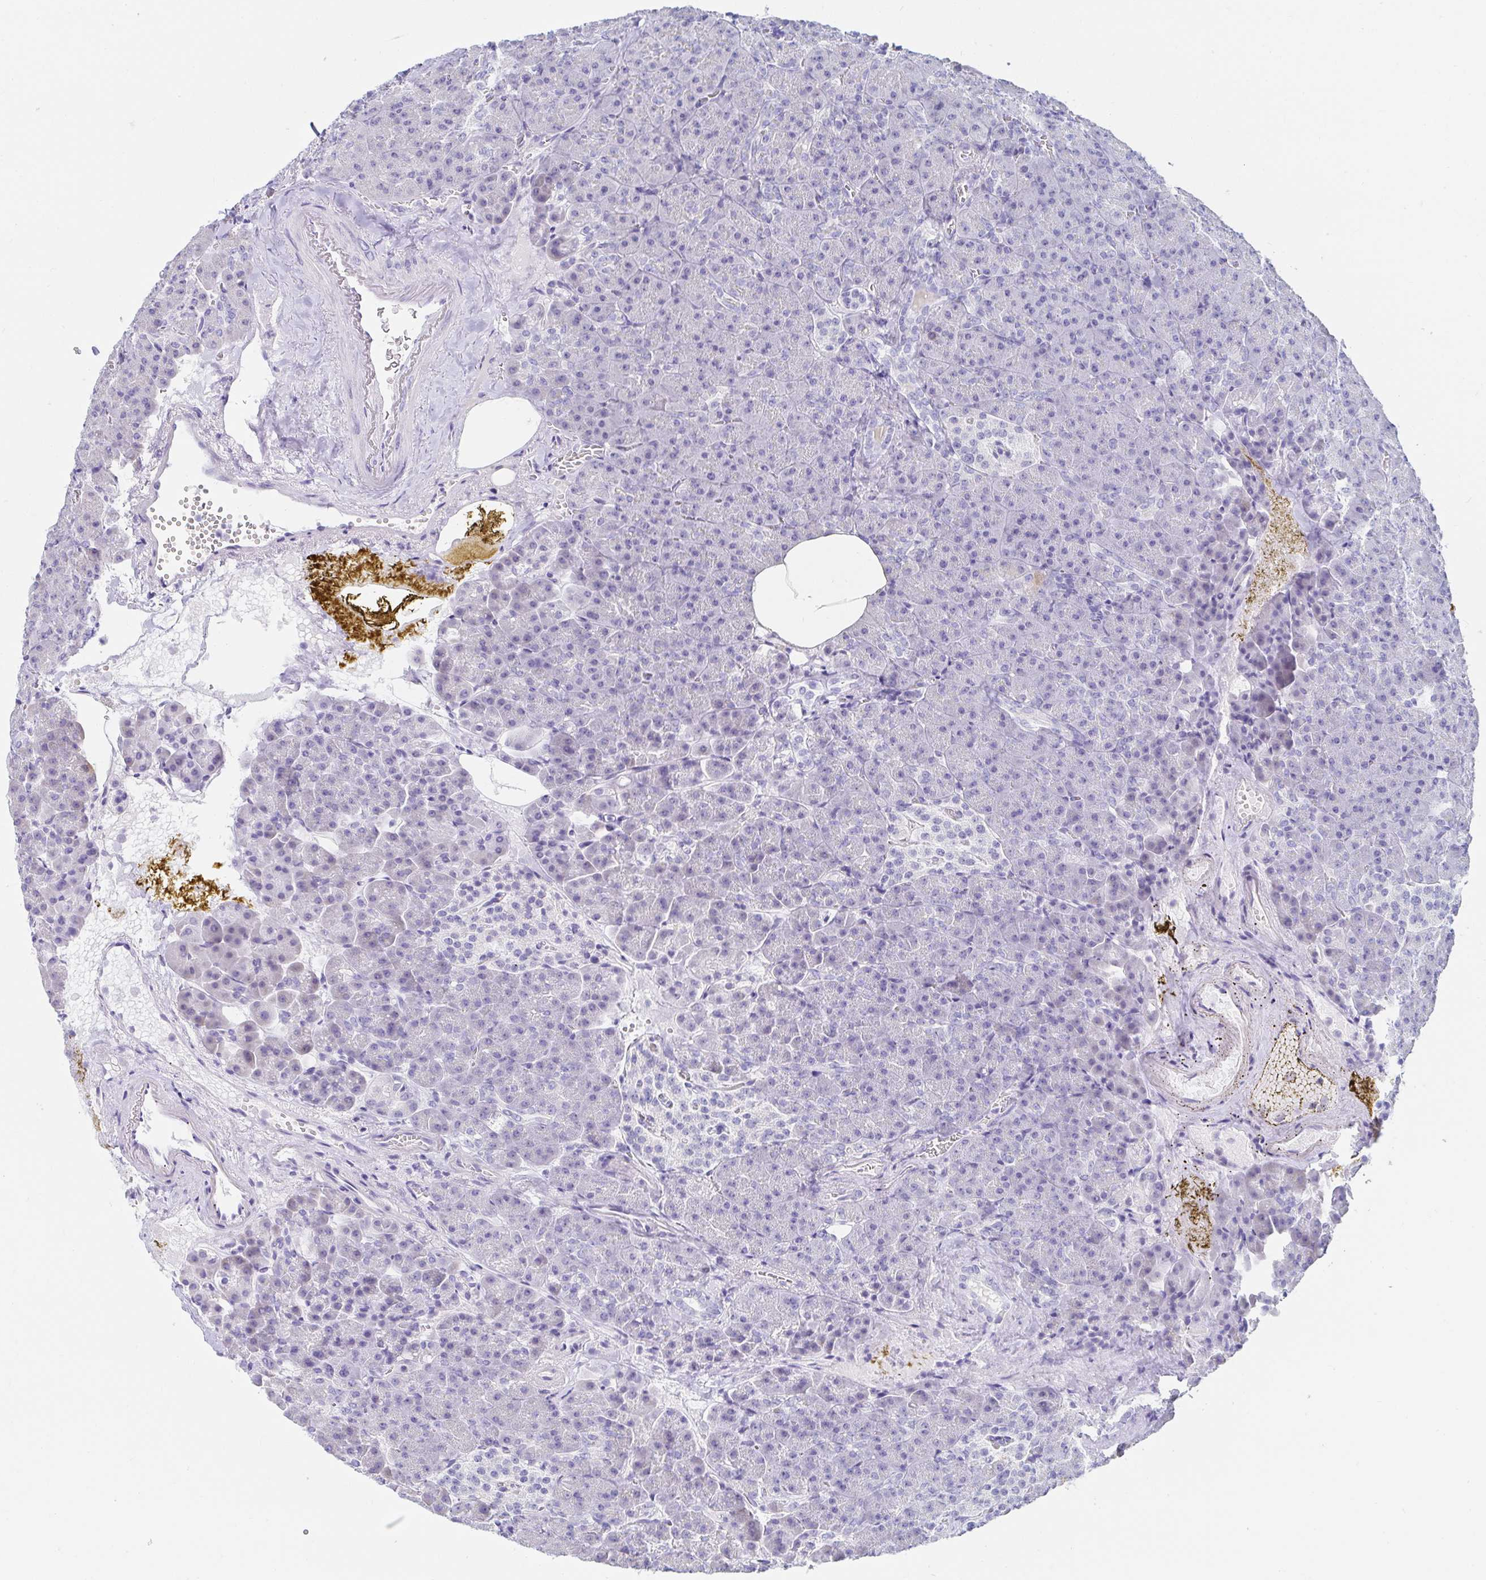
{"staining": {"intensity": "negative", "quantity": "none", "location": "none"}, "tissue": "pancreas", "cell_type": "Exocrine glandular cells", "image_type": "normal", "snomed": [{"axis": "morphology", "description": "Normal tissue, NOS"}, {"axis": "topography", "description": "Pancreas"}], "caption": "DAB (3,3'-diaminobenzidine) immunohistochemical staining of benign pancreas displays no significant positivity in exocrine glandular cells.", "gene": "C4orf17", "patient": {"sex": "female", "age": 74}}